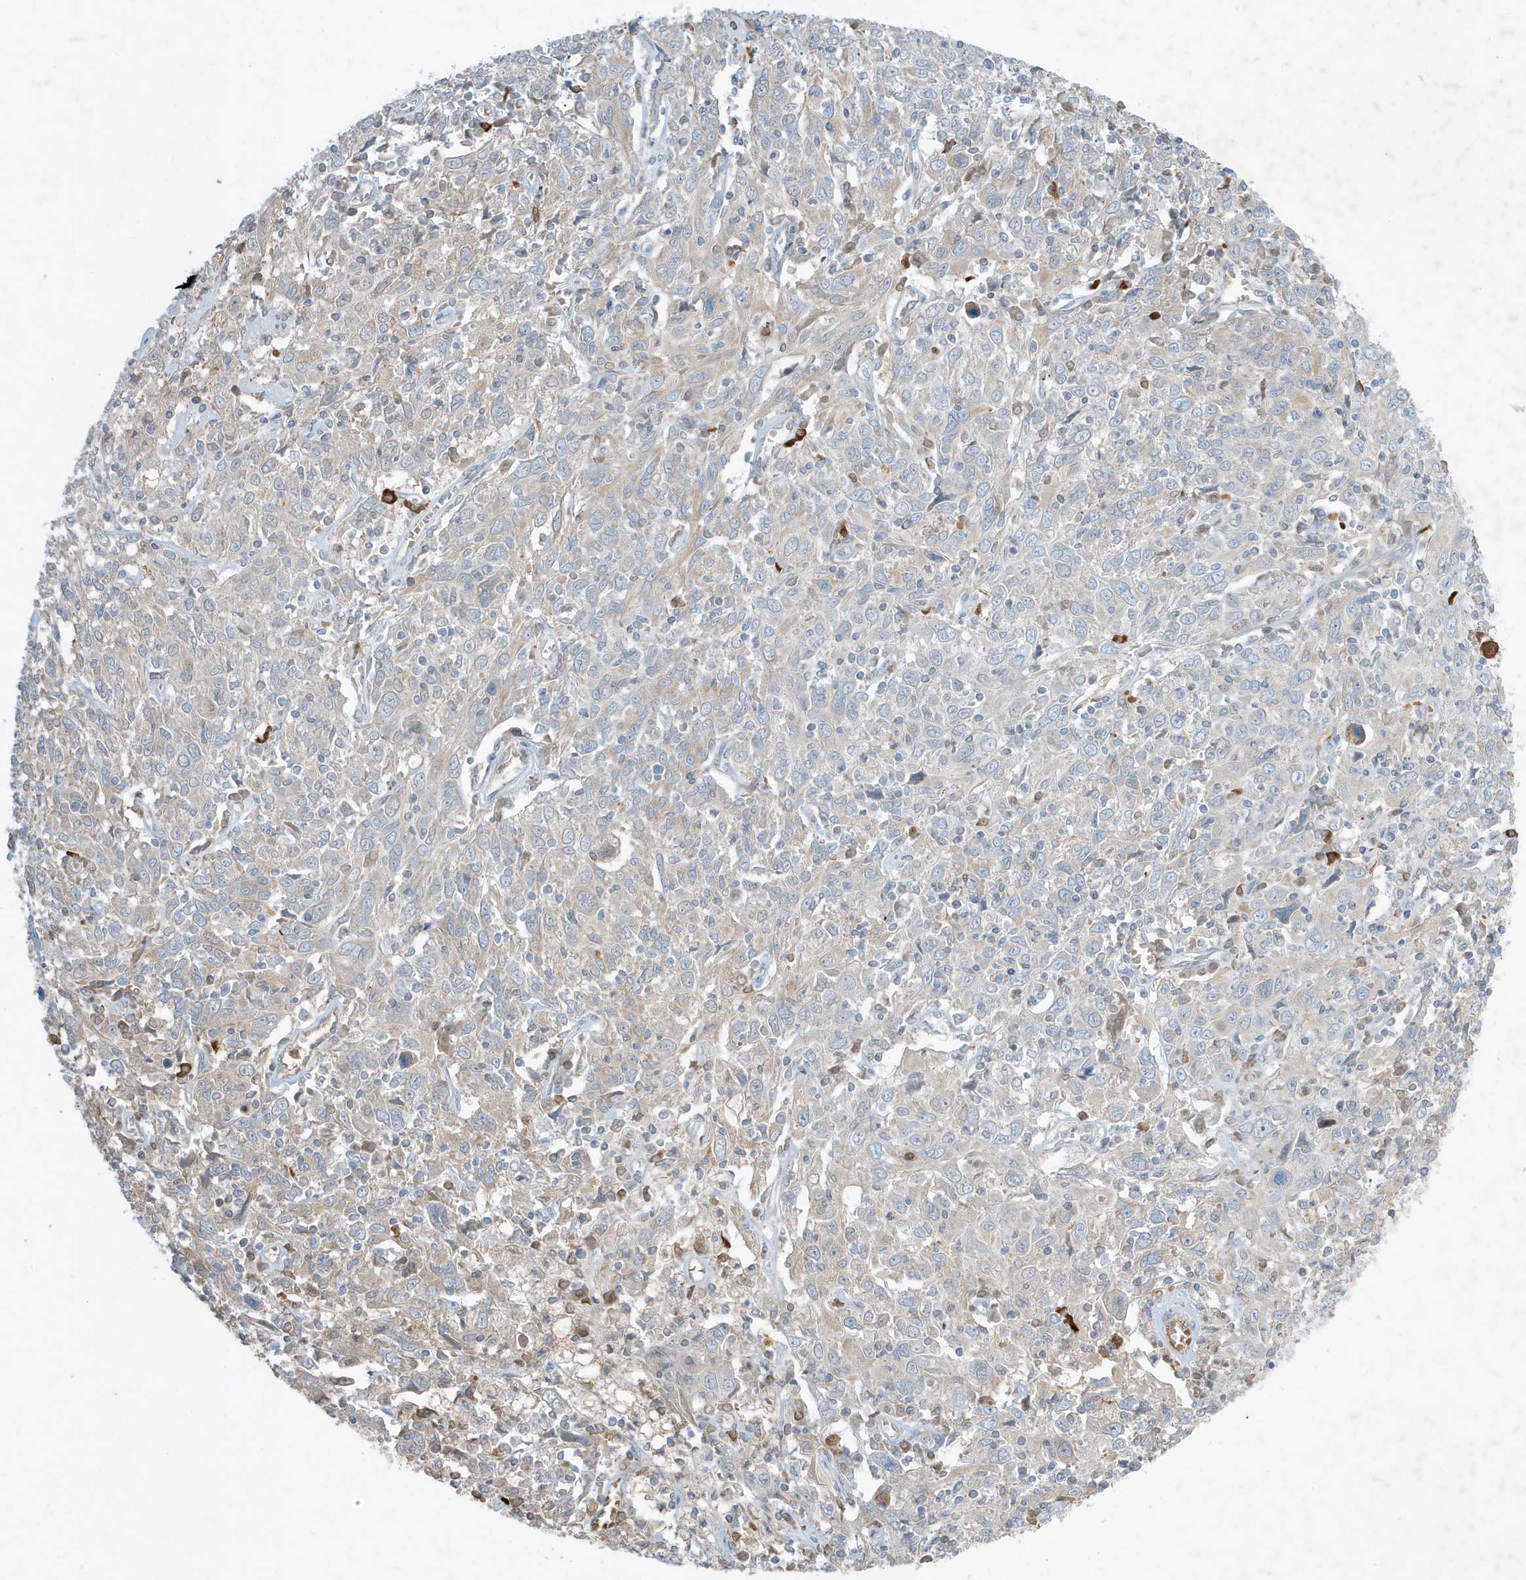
{"staining": {"intensity": "weak", "quantity": "<25%", "location": "cytoplasmic/membranous"}, "tissue": "cervical cancer", "cell_type": "Tumor cells", "image_type": "cancer", "snomed": [{"axis": "morphology", "description": "Squamous cell carcinoma, NOS"}, {"axis": "topography", "description": "Cervix"}], "caption": "There is no significant staining in tumor cells of squamous cell carcinoma (cervical).", "gene": "FNDC1", "patient": {"sex": "female", "age": 46}}